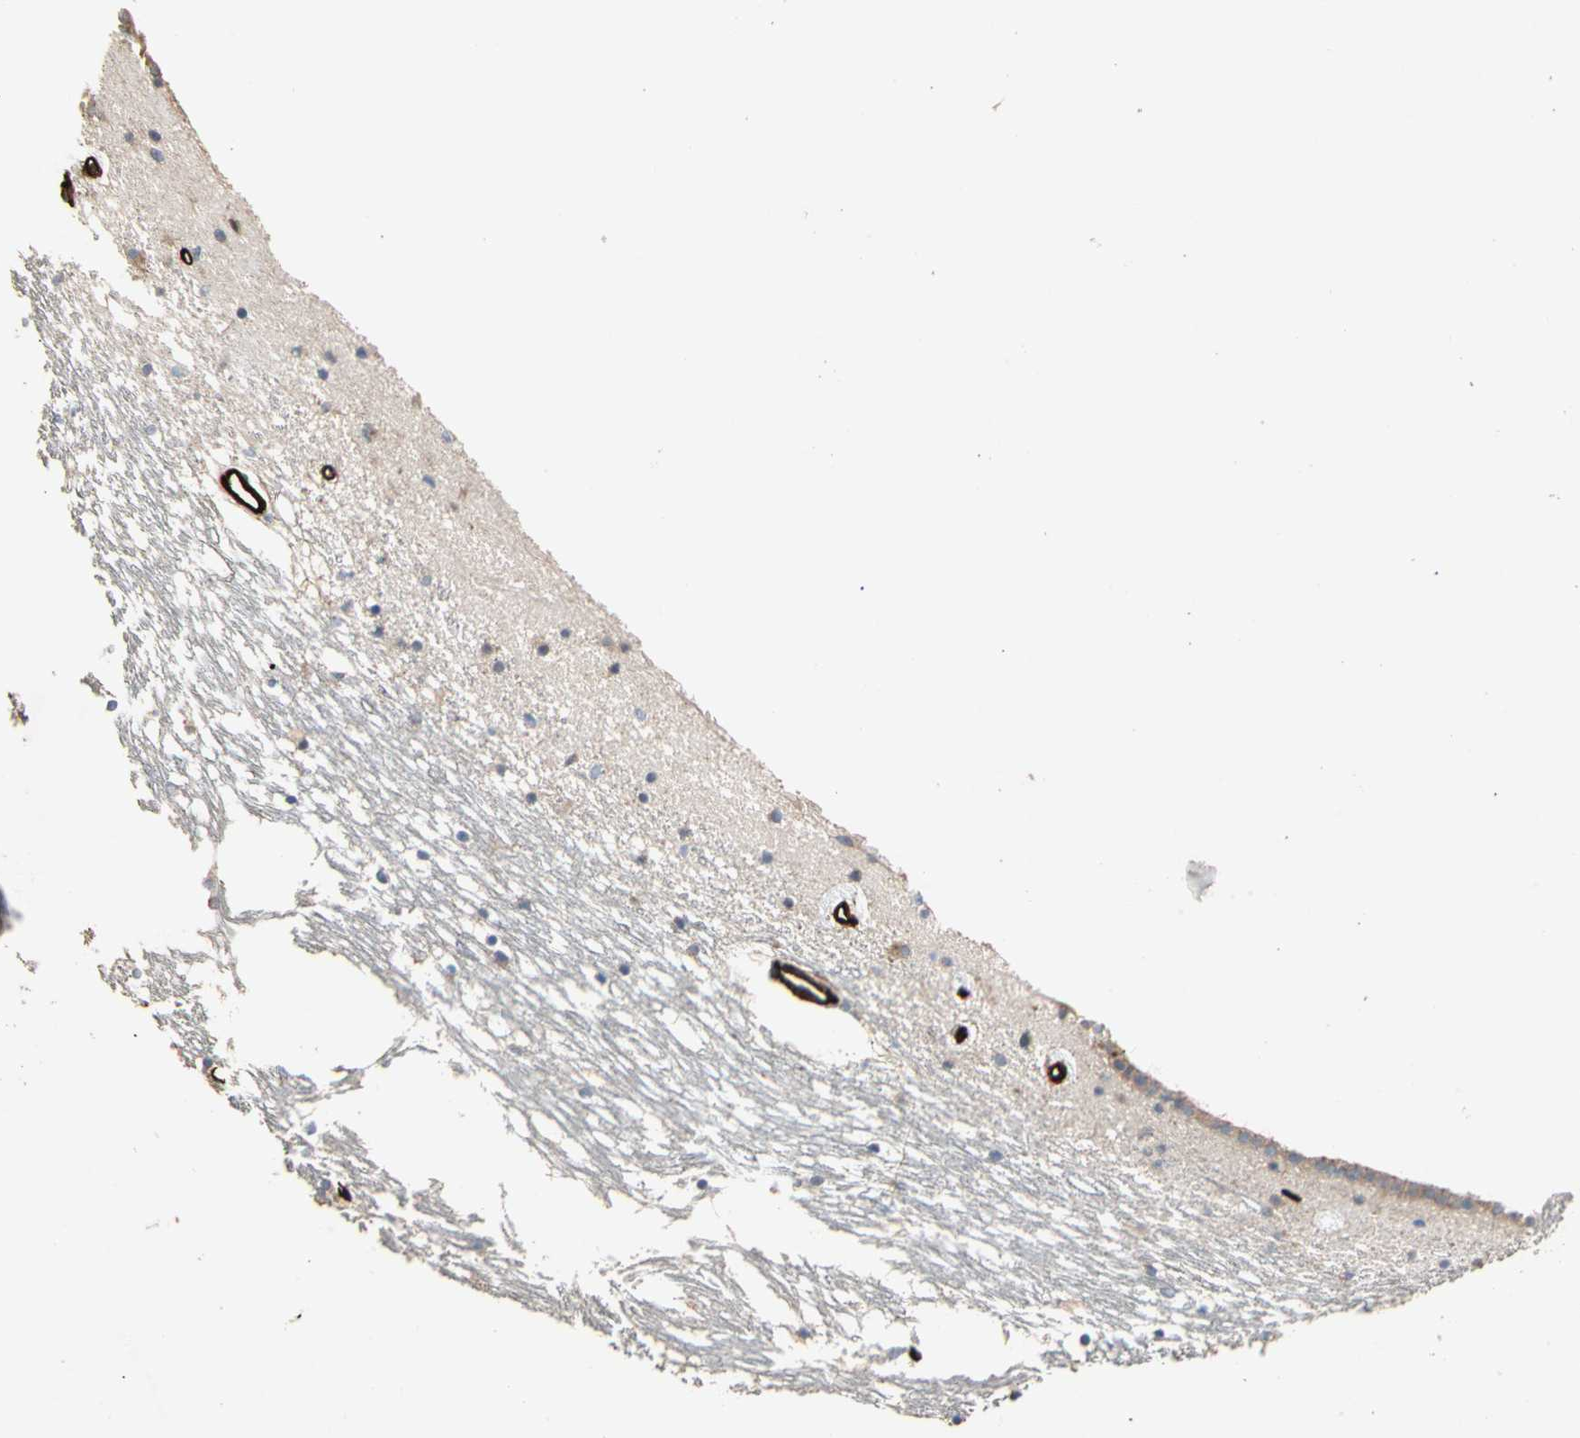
{"staining": {"intensity": "moderate", "quantity": "25%-75%", "location": "cytoplasmic/membranous"}, "tissue": "caudate", "cell_type": "Glial cells", "image_type": "normal", "snomed": [{"axis": "morphology", "description": "Normal tissue, NOS"}, {"axis": "topography", "description": "Lateral ventricle wall"}], "caption": "The photomicrograph exhibits immunohistochemical staining of benign caudate. There is moderate cytoplasmic/membranous staining is identified in about 25%-75% of glial cells. Using DAB (brown) and hematoxylin (blue) stains, captured at high magnification using brightfield microscopy.", "gene": "RIOK2", "patient": {"sex": "male", "age": 45}}